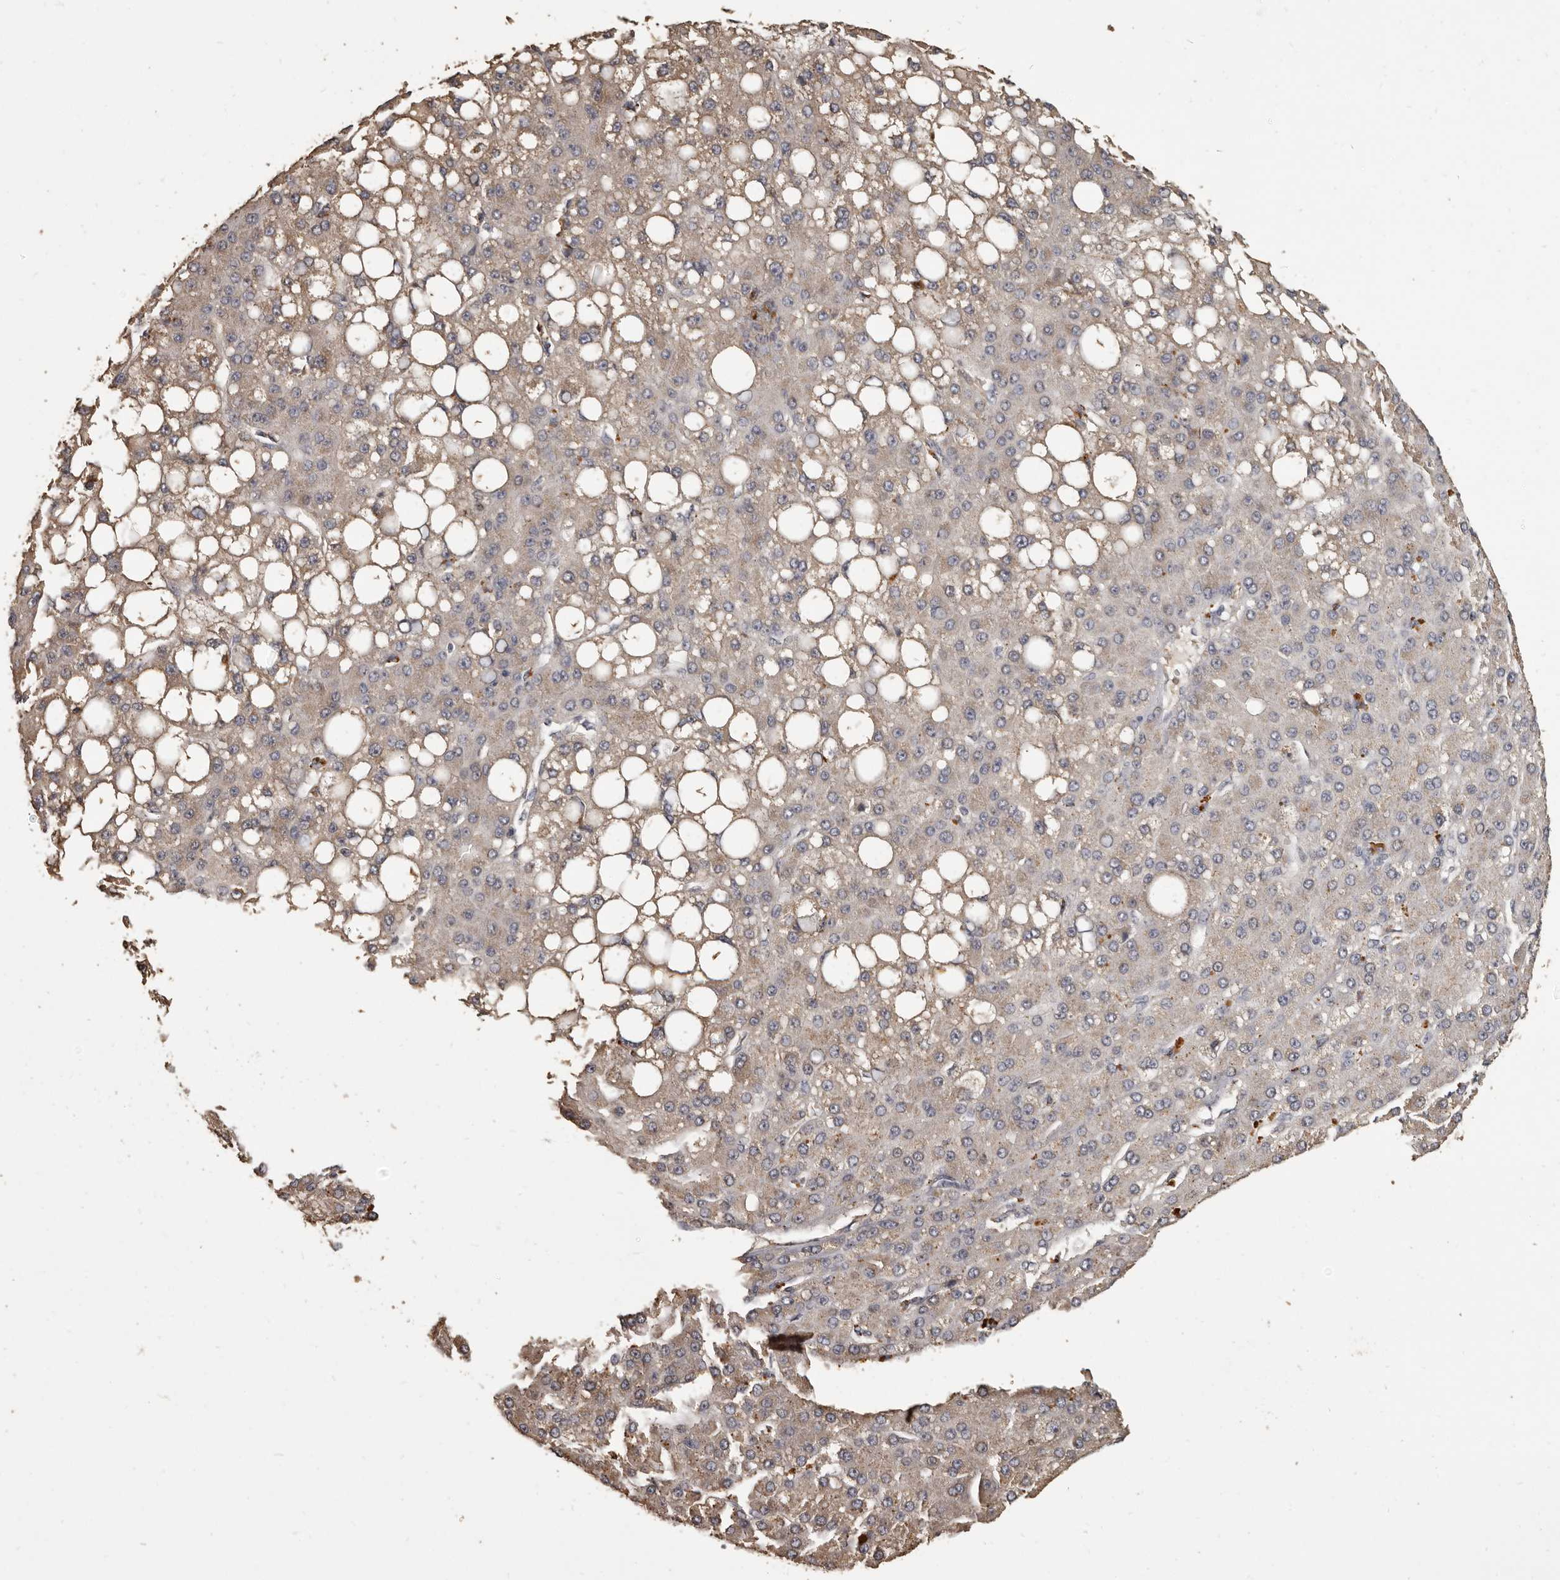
{"staining": {"intensity": "moderate", "quantity": "25%-75%", "location": "cytoplasmic/membranous"}, "tissue": "liver cancer", "cell_type": "Tumor cells", "image_type": "cancer", "snomed": [{"axis": "morphology", "description": "Carcinoma, Hepatocellular, NOS"}, {"axis": "topography", "description": "Liver"}], "caption": "Immunohistochemistry of liver hepatocellular carcinoma displays medium levels of moderate cytoplasmic/membranous positivity in approximately 25%-75% of tumor cells.", "gene": "MGAT5", "patient": {"sex": "male", "age": 67}}